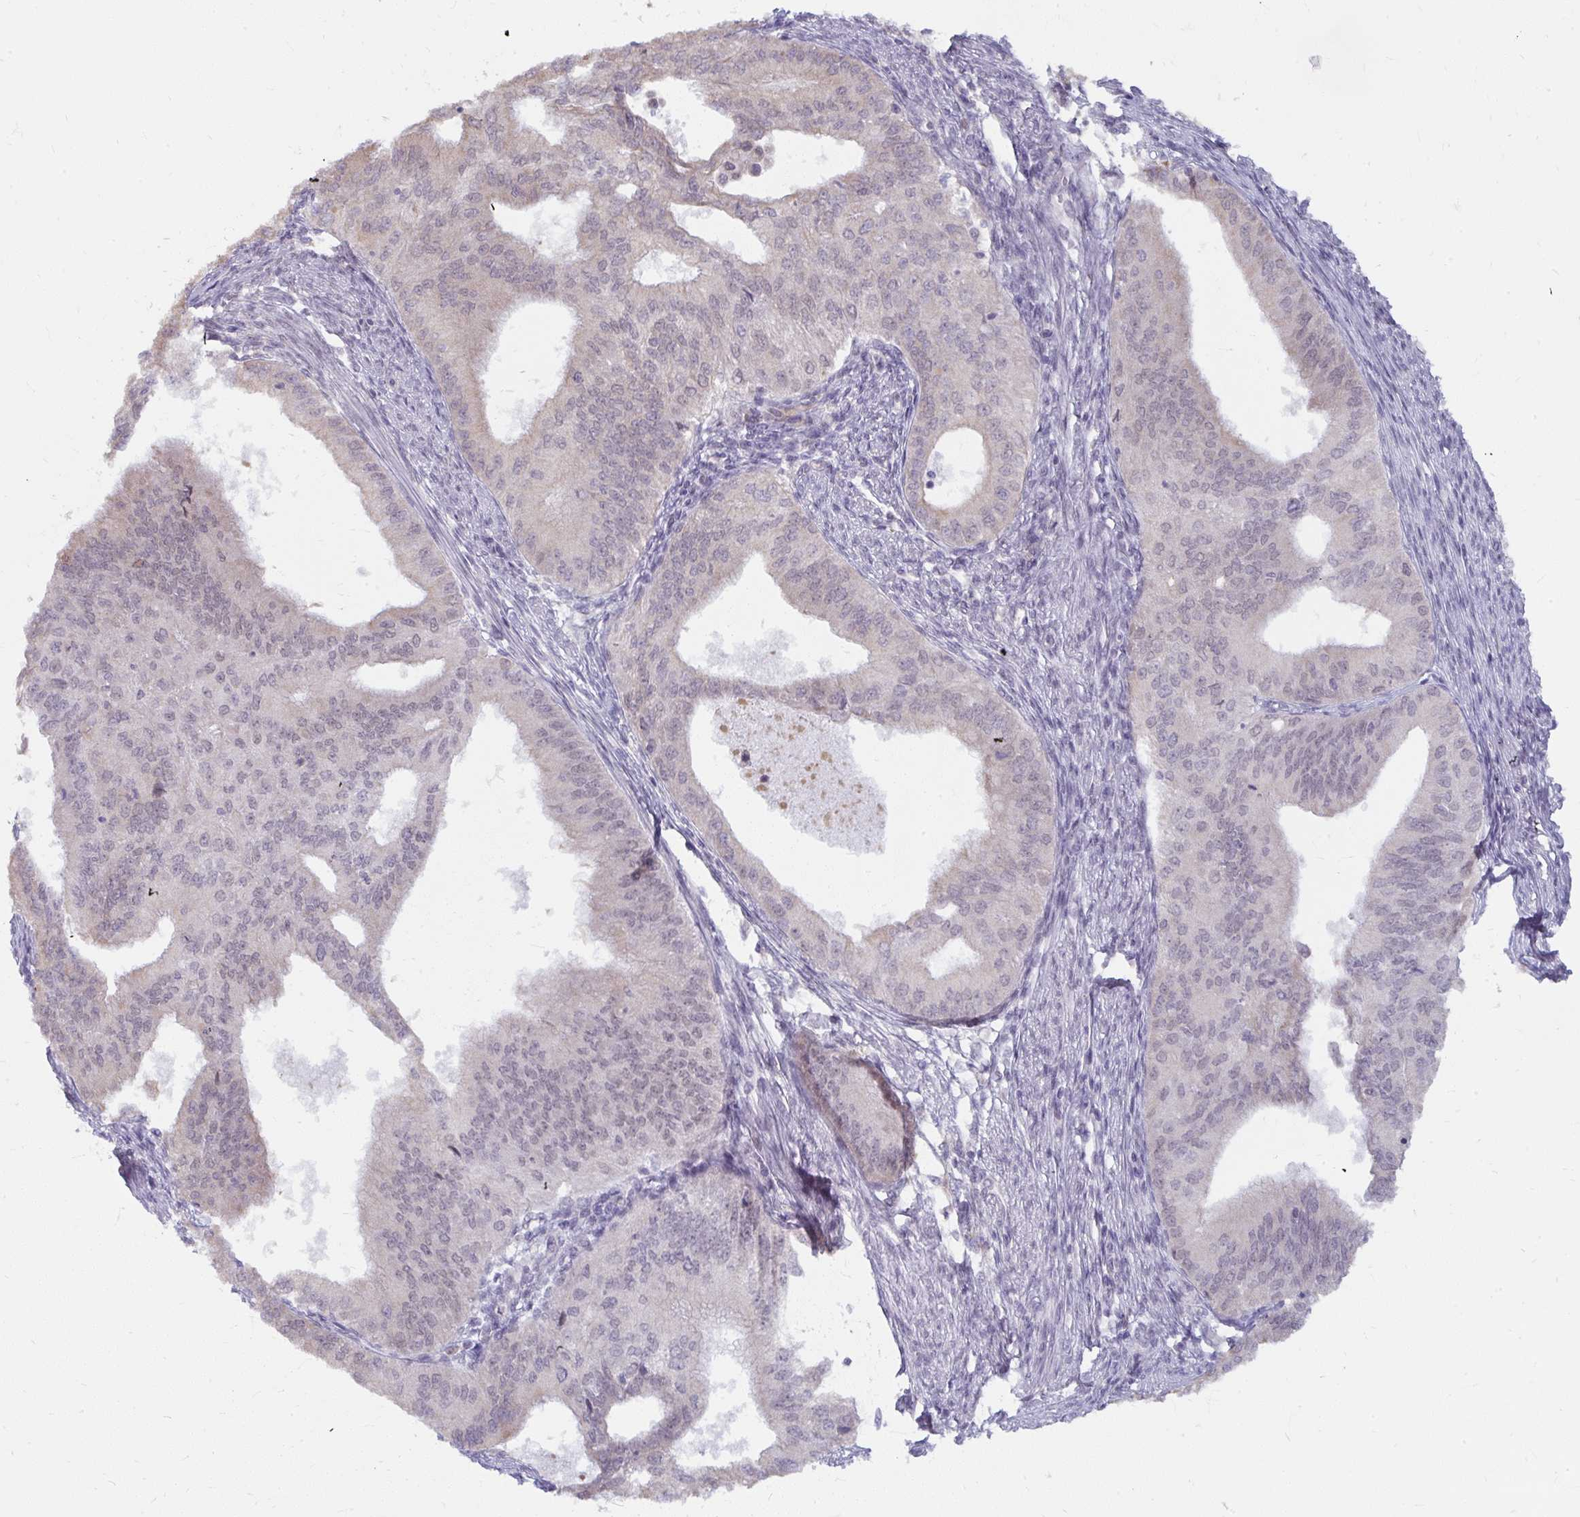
{"staining": {"intensity": "negative", "quantity": "none", "location": "none"}, "tissue": "endometrial cancer", "cell_type": "Tumor cells", "image_type": "cancer", "snomed": [{"axis": "morphology", "description": "Adenocarcinoma, NOS"}, {"axis": "topography", "description": "Endometrium"}], "caption": "A histopathology image of endometrial cancer stained for a protein shows no brown staining in tumor cells.", "gene": "NMNAT1", "patient": {"sex": "female", "age": 50}}